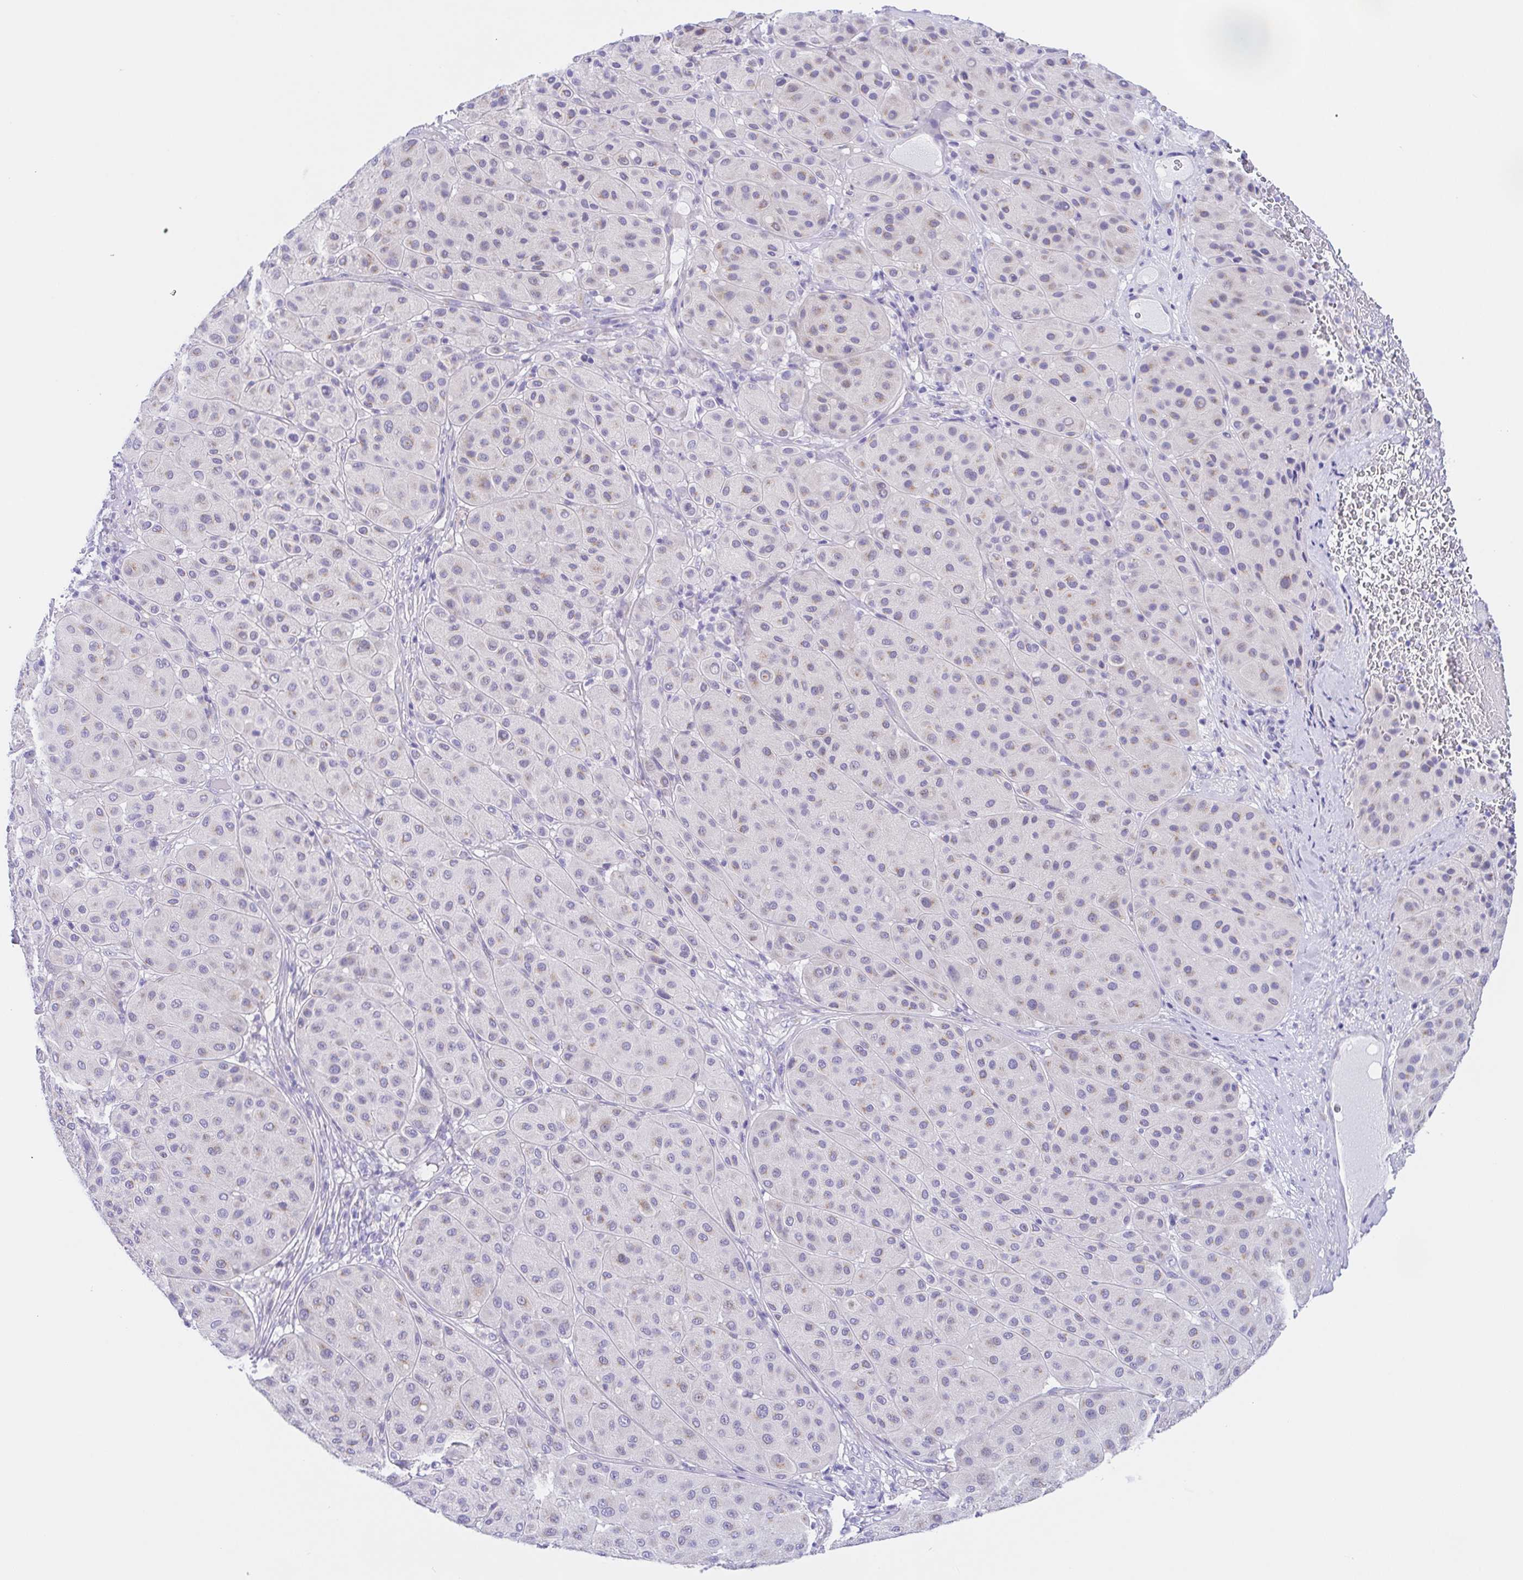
{"staining": {"intensity": "negative", "quantity": "none", "location": "none"}, "tissue": "melanoma", "cell_type": "Tumor cells", "image_type": "cancer", "snomed": [{"axis": "morphology", "description": "Malignant melanoma, Metastatic site"}, {"axis": "topography", "description": "Smooth muscle"}], "caption": "The IHC image has no significant staining in tumor cells of malignant melanoma (metastatic site) tissue.", "gene": "SCG3", "patient": {"sex": "male", "age": 41}}